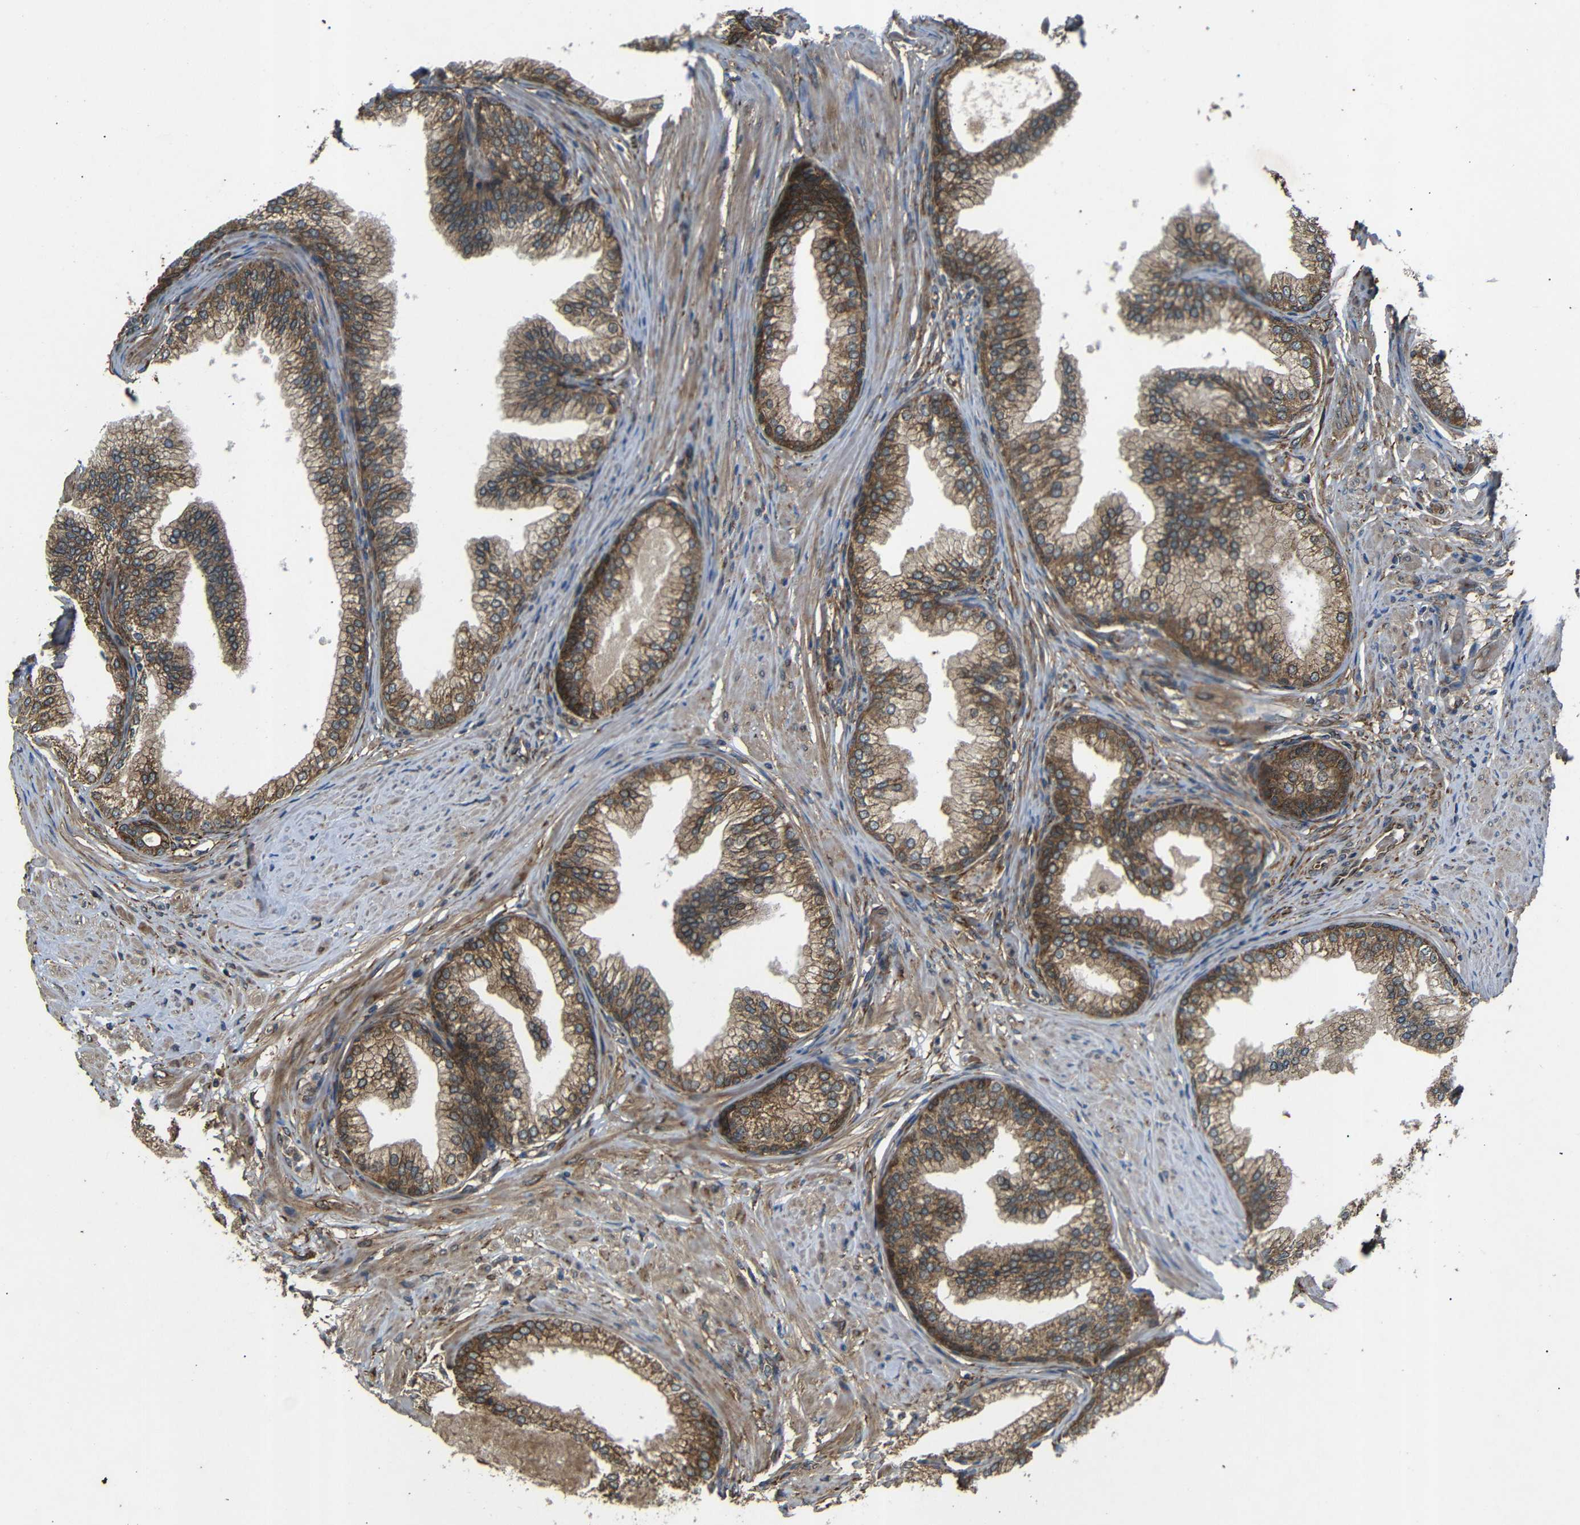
{"staining": {"intensity": "moderate", "quantity": ">75%", "location": "cytoplasmic/membranous"}, "tissue": "prostate", "cell_type": "Glandular cells", "image_type": "normal", "snomed": [{"axis": "morphology", "description": "Normal tissue, NOS"}, {"axis": "morphology", "description": "Urothelial carcinoma, Low grade"}, {"axis": "topography", "description": "Urinary bladder"}, {"axis": "topography", "description": "Prostate"}], "caption": "Immunohistochemical staining of normal prostate reveals >75% levels of moderate cytoplasmic/membranous protein positivity in about >75% of glandular cells.", "gene": "TRPC1", "patient": {"sex": "male", "age": 60}}